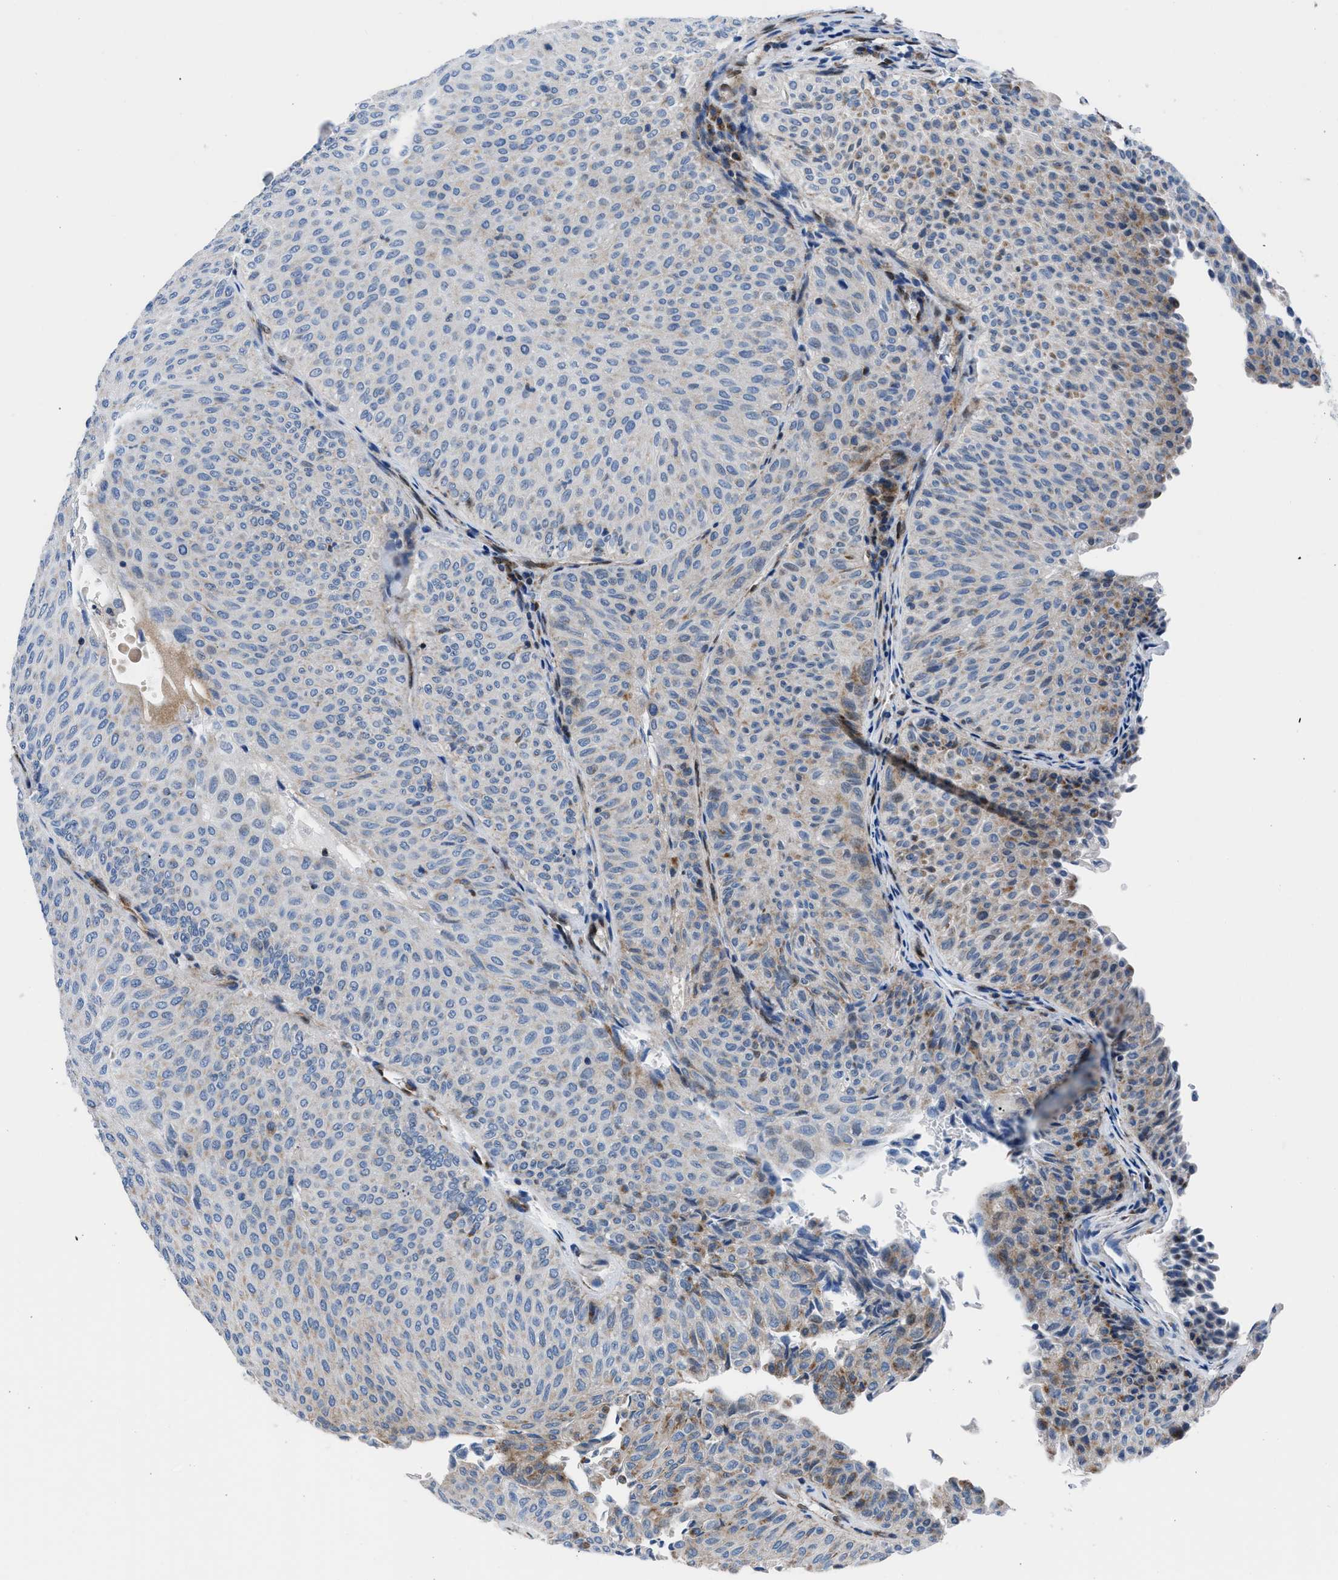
{"staining": {"intensity": "moderate", "quantity": "<25%", "location": "cytoplasmic/membranous"}, "tissue": "urothelial cancer", "cell_type": "Tumor cells", "image_type": "cancer", "snomed": [{"axis": "morphology", "description": "Urothelial carcinoma, Low grade"}, {"axis": "topography", "description": "Urinary bladder"}], "caption": "Protein expression analysis of urothelial carcinoma (low-grade) displays moderate cytoplasmic/membranous expression in approximately <25% of tumor cells.", "gene": "LMO2", "patient": {"sex": "male", "age": 78}}